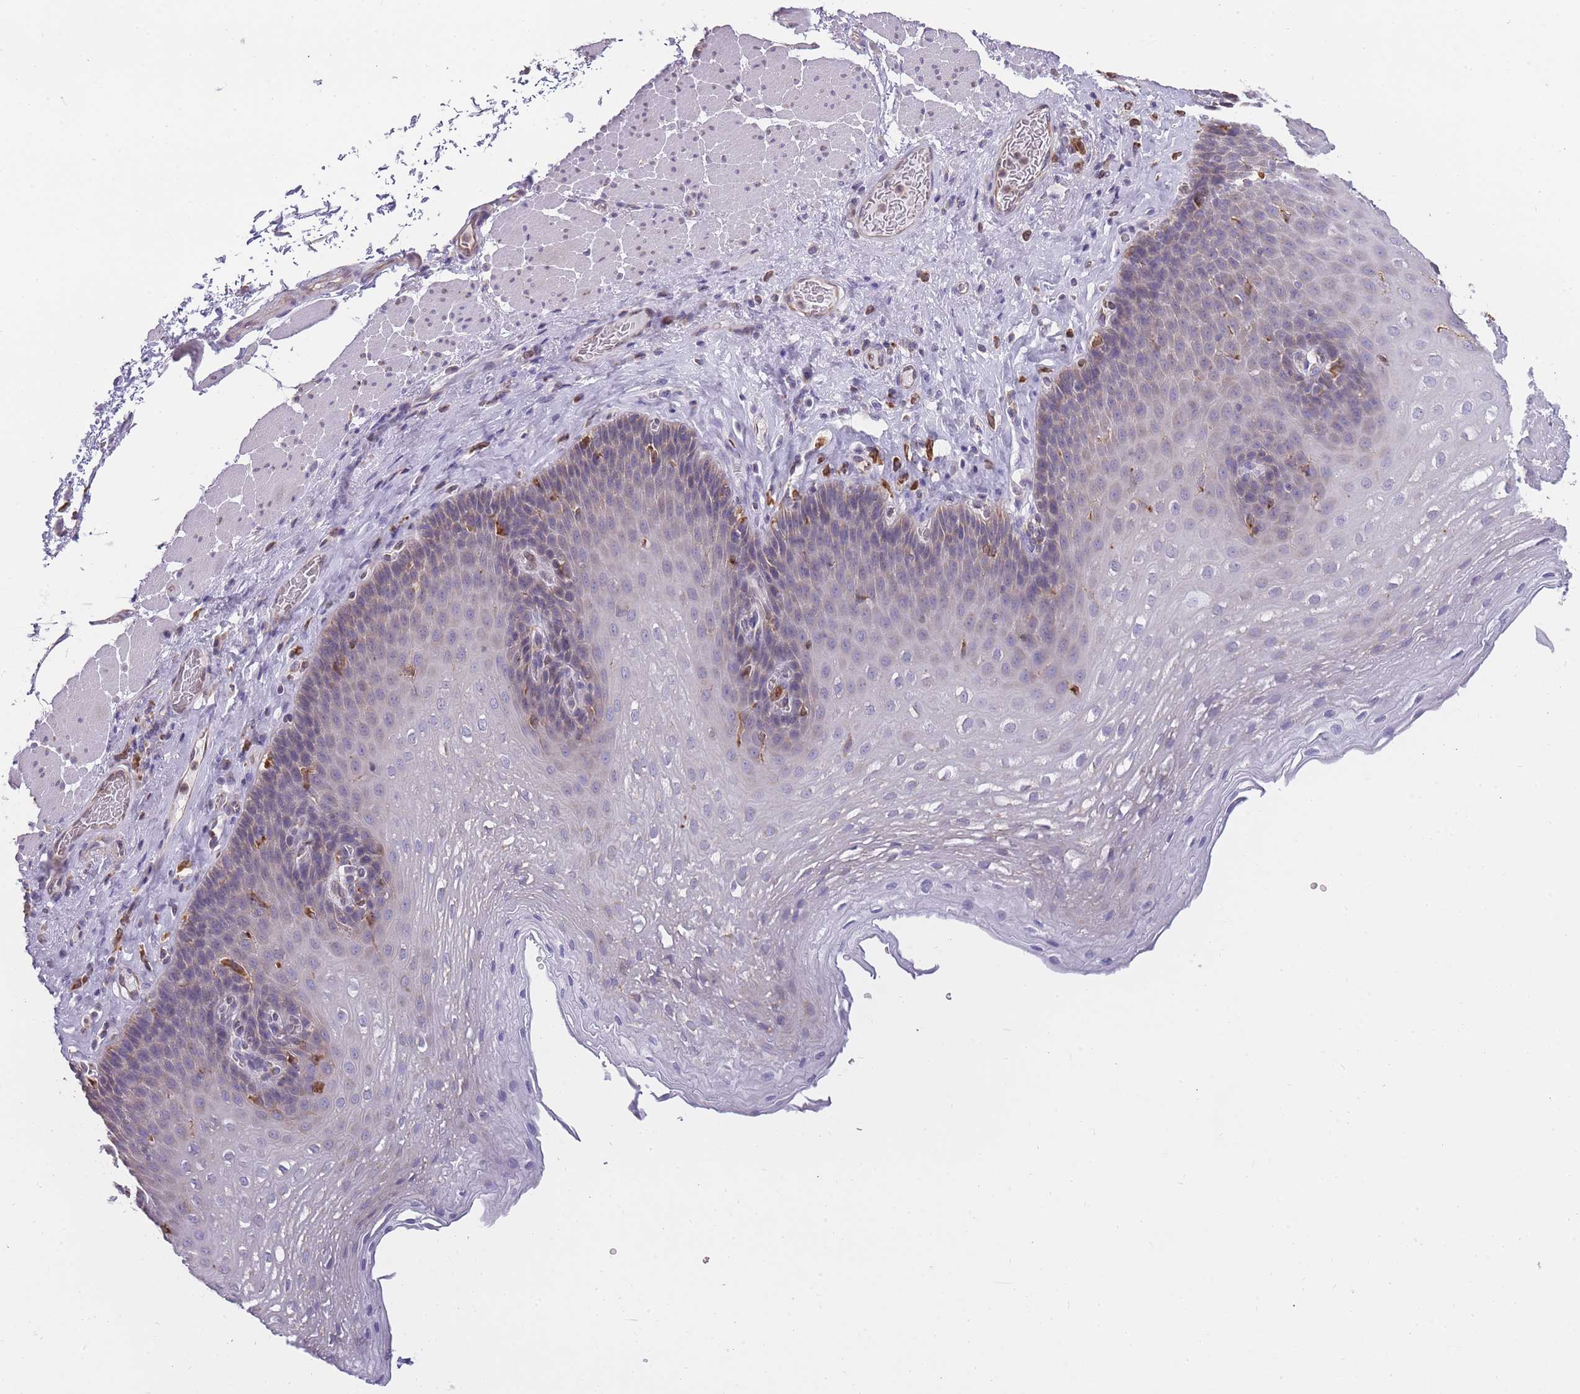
{"staining": {"intensity": "negative", "quantity": "none", "location": "none"}, "tissue": "esophagus", "cell_type": "Squamous epithelial cells", "image_type": "normal", "snomed": [{"axis": "morphology", "description": "Normal tissue, NOS"}, {"axis": "topography", "description": "Esophagus"}], "caption": "Immunohistochemistry (IHC) micrograph of unremarkable esophagus: human esophagus stained with DAB (3,3'-diaminobenzidine) exhibits no significant protein staining in squamous epithelial cells. The staining was performed using DAB (3,3'-diaminobenzidine) to visualize the protein expression in brown, while the nuclei were stained in blue with hematoxylin (Magnification: 20x).", "gene": "ZNF662", "patient": {"sex": "female", "age": 66}}